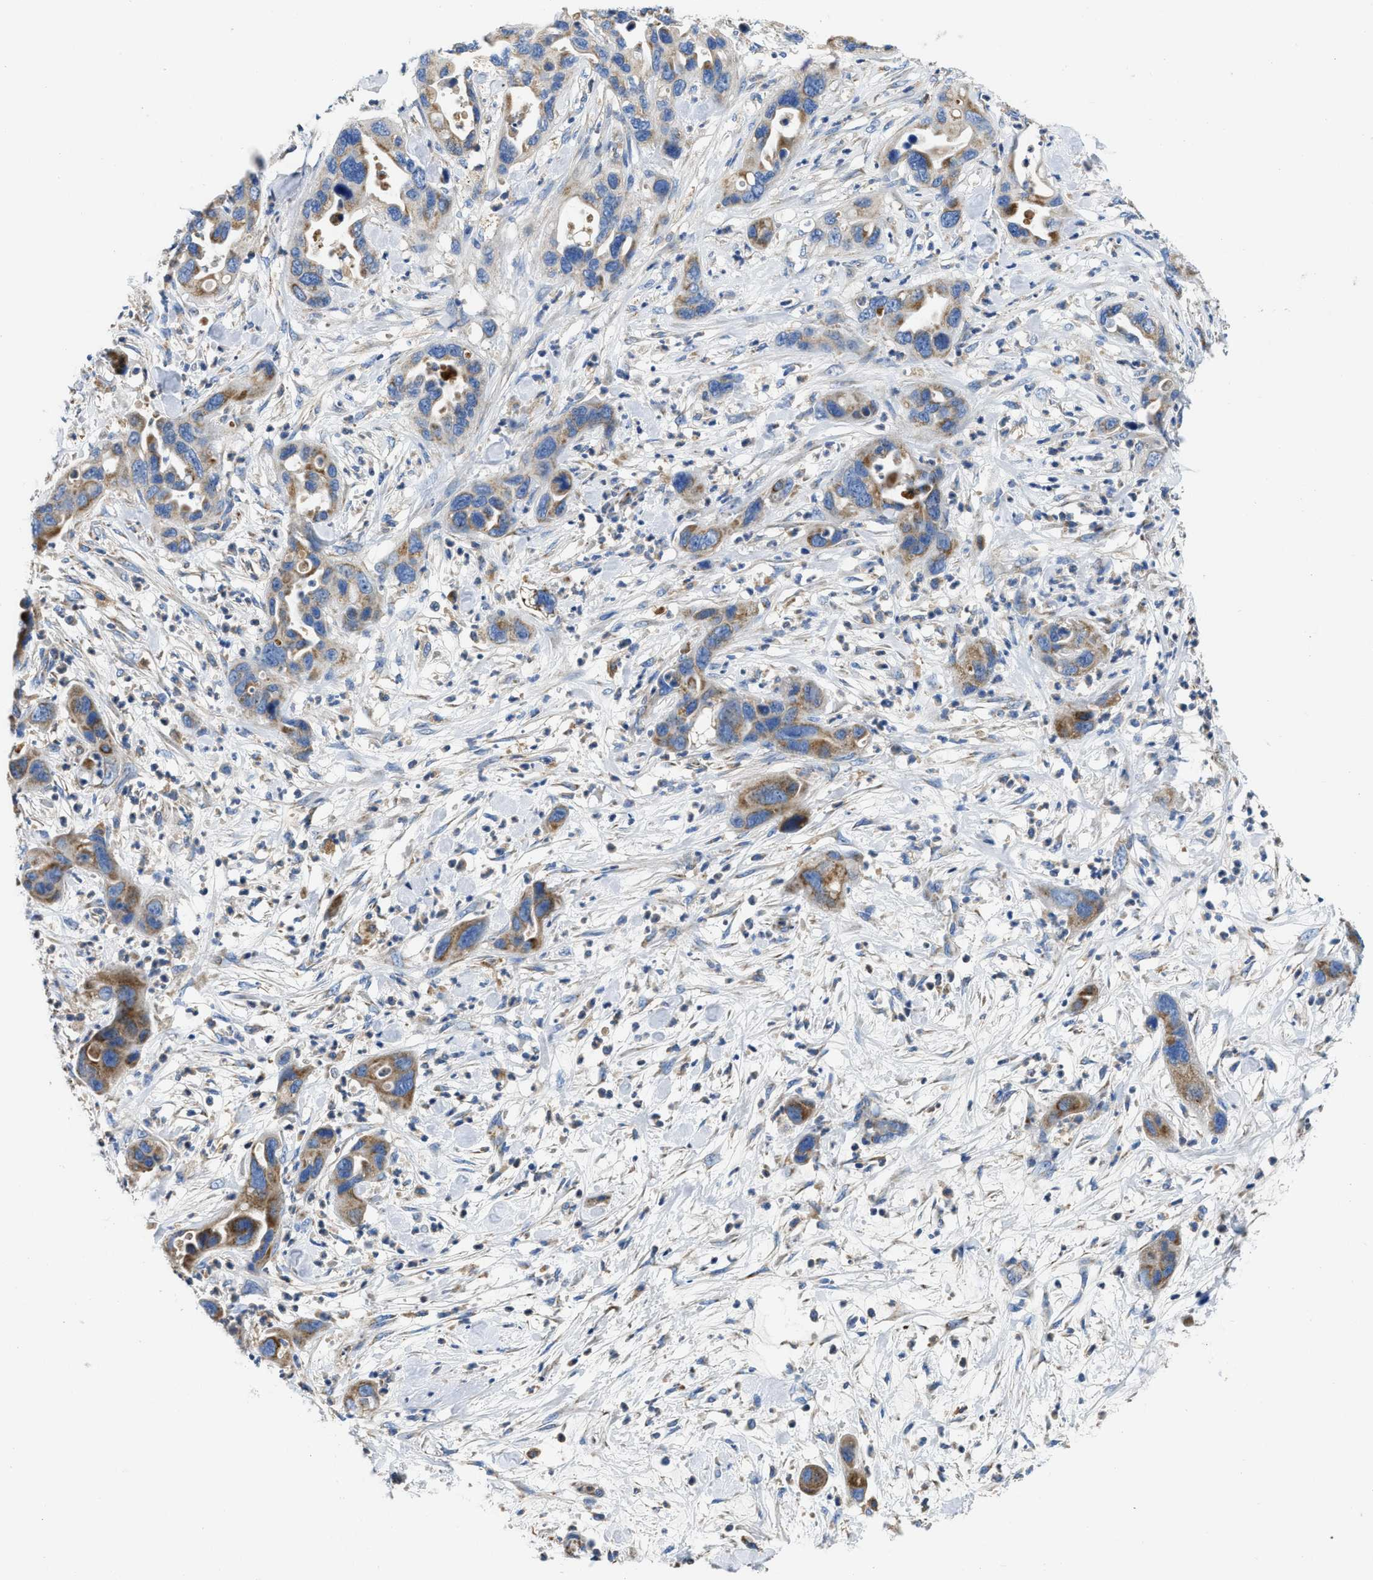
{"staining": {"intensity": "moderate", "quantity": ">75%", "location": "cytoplasmic/membranous"}, "tissue": "pancreatic cancer", "cell_type": "Tumor cells", "image_type": "cancer", "snomed": [{"axis": "morphology", "description": "Adenocarcinoma, NOS"}, {"axis": "topography", "description": "Pancreas"}], "caption": "Immunohistochemistry of human pancreatic adenocarcinoma displays medium levels of moderate cytoplasmic/membranous staining in about >75% of tumor cells.", "gene": "SLC25A13", "patient": {"sex": "female", "age": 71}}